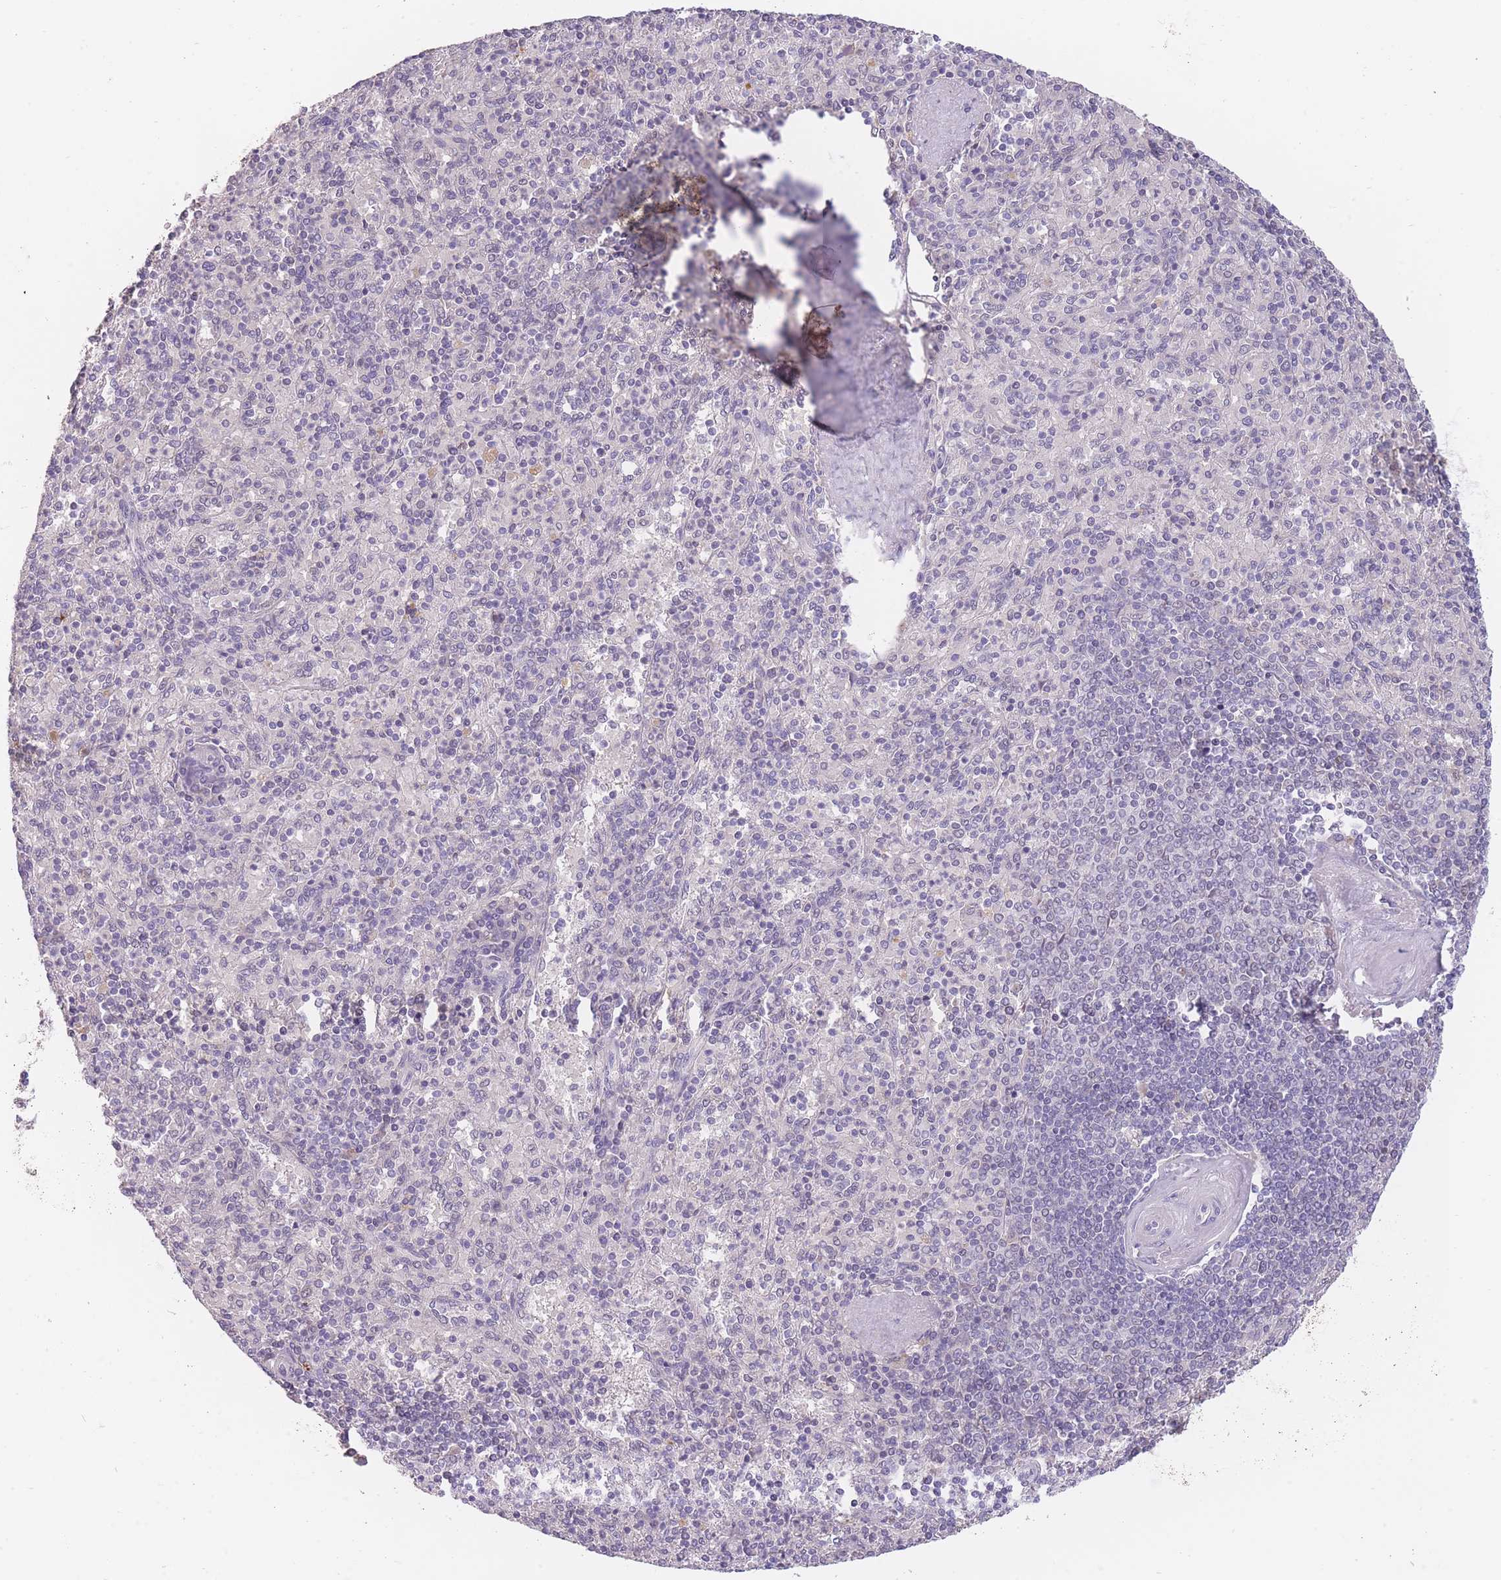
{"staining": {"intensity": "negative", "quantity": "none", "location": "none"}, "tissue": "spleen", "cell_type": "Cells in red pulp", "image_type": "normal", "snomed": [{"axis": "morphology", "description": "Normal tissue, NOS"}, {"axis": "topography", "description": "Spleen"}], "caption": "Spleen stained for a protein using immunohistochemistry shows no staining cells in red pulp.", "gene": "GOLGA6L1", "patient": {"sex": "male", "age": 82}}